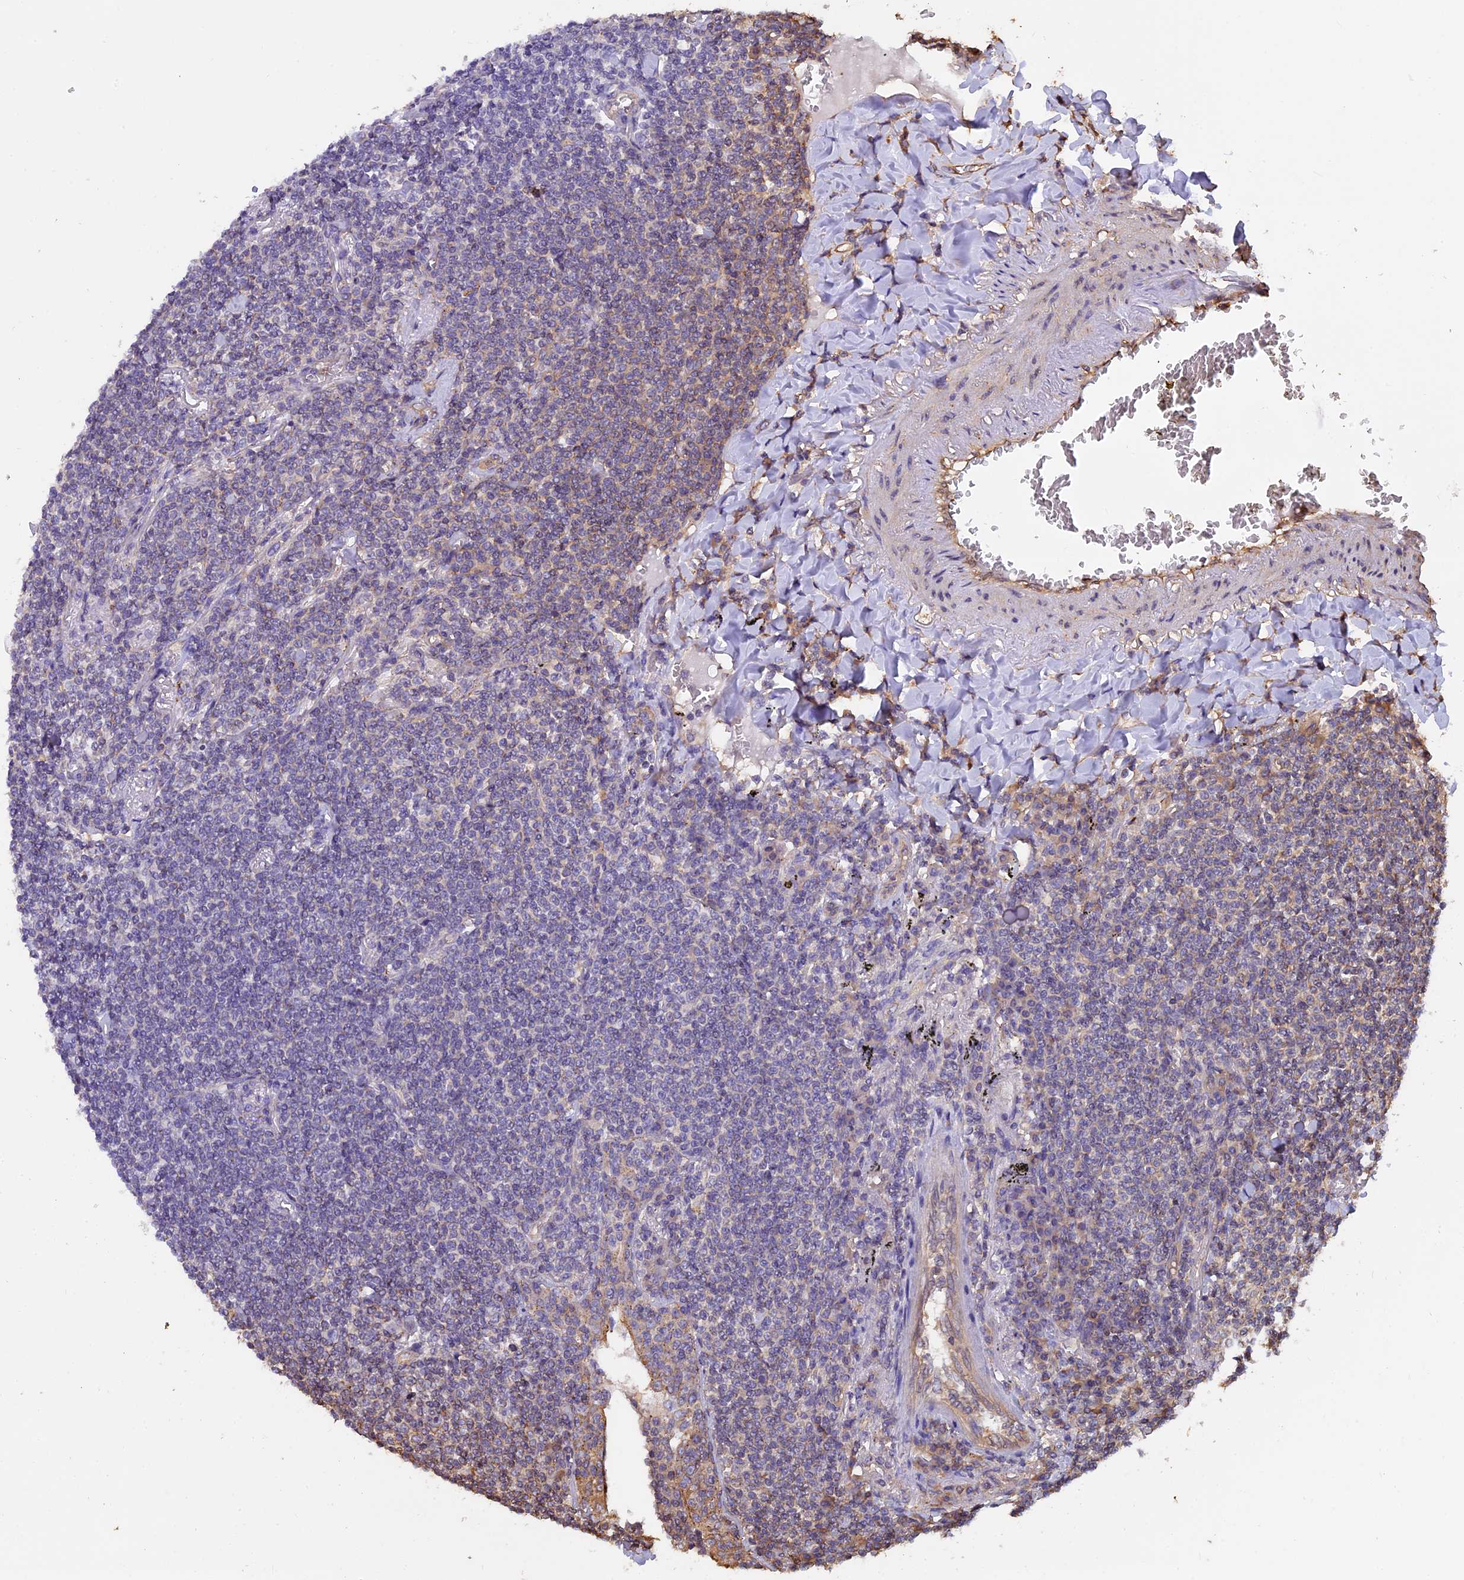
{"staining": {"intensity": "negative", "quantity": "none", "location": "none"}, "tissue": "lymphoma", "cell_type": "Tumor cells", "image_type": "cancer", "snomed": [{"axis": "morphology", "description": "Malignant lymphoma, non-Hodgkin's type, Low grade"}, {"axis": "topography", "description": "Lung"}], "caption": "The IHC micrograph has no significant expression in tumor cells of malignant lymphoma, non-Hodgkin's type (low-grade) tissue.", "gene": "CHMP2A", "patient": {"sex": "female", "age": 71}}